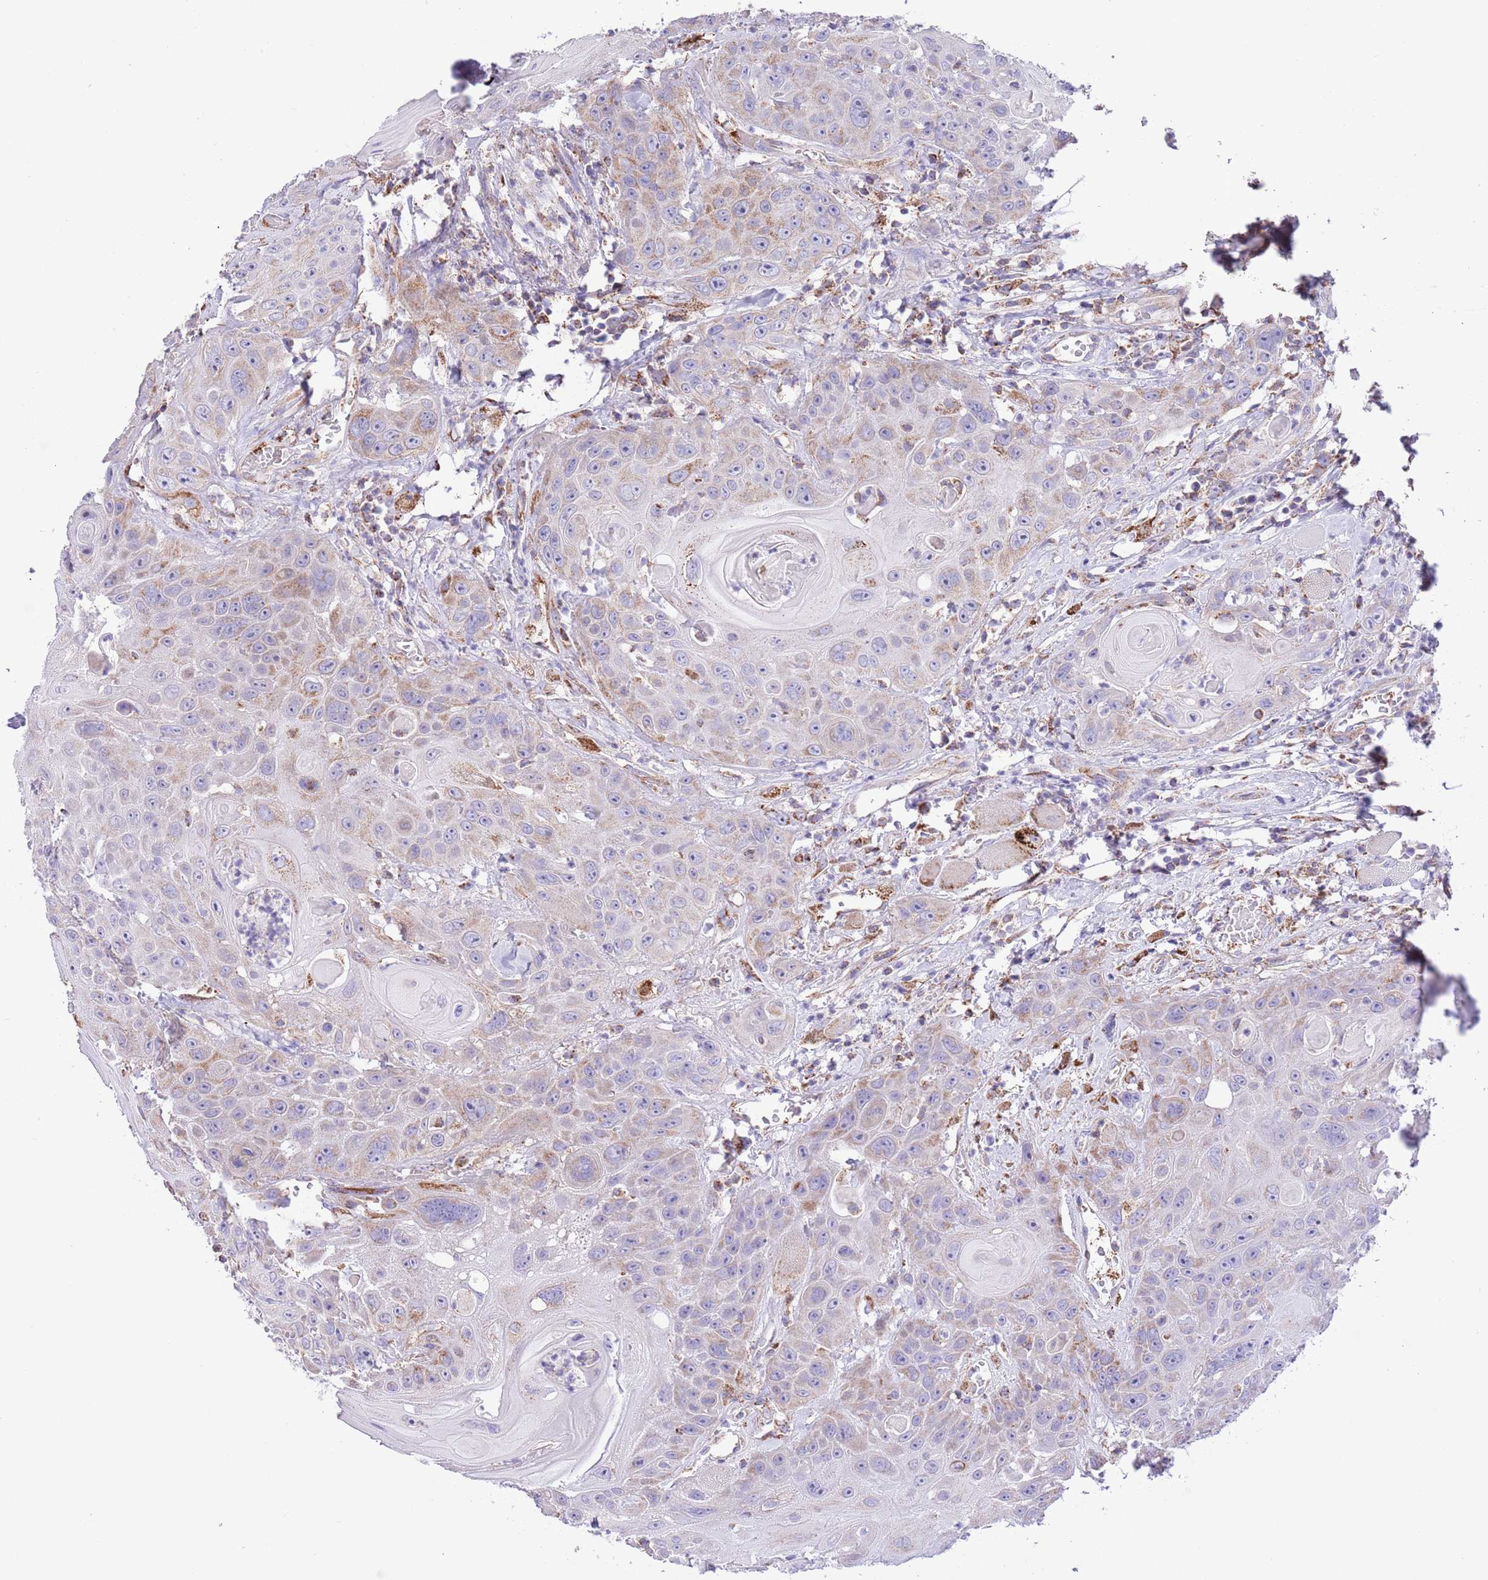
{"staining": {"intensity": "weak", "quantity": "<25%", "location": "cytoplasmic/membranous"}, "tissue": "head and neck cancer", "cell_type": "Tumor cells", "image_type": "cancer", "snomed": [{"axis": "morphology", "description": "Squamous cell carcinoma, NOS"}, {"axis": "topography", "description": "Head-Neck"}], "caption": "An immunohistochemistry micrograph of head and neck cancer (squamous cell carcinoma) is shown. There is no staining in tumor cells of head and neck cancer (squamous cell carcinoma).", "gene": "SS18L2", "patient": {"sex": "female", "age": 59}}